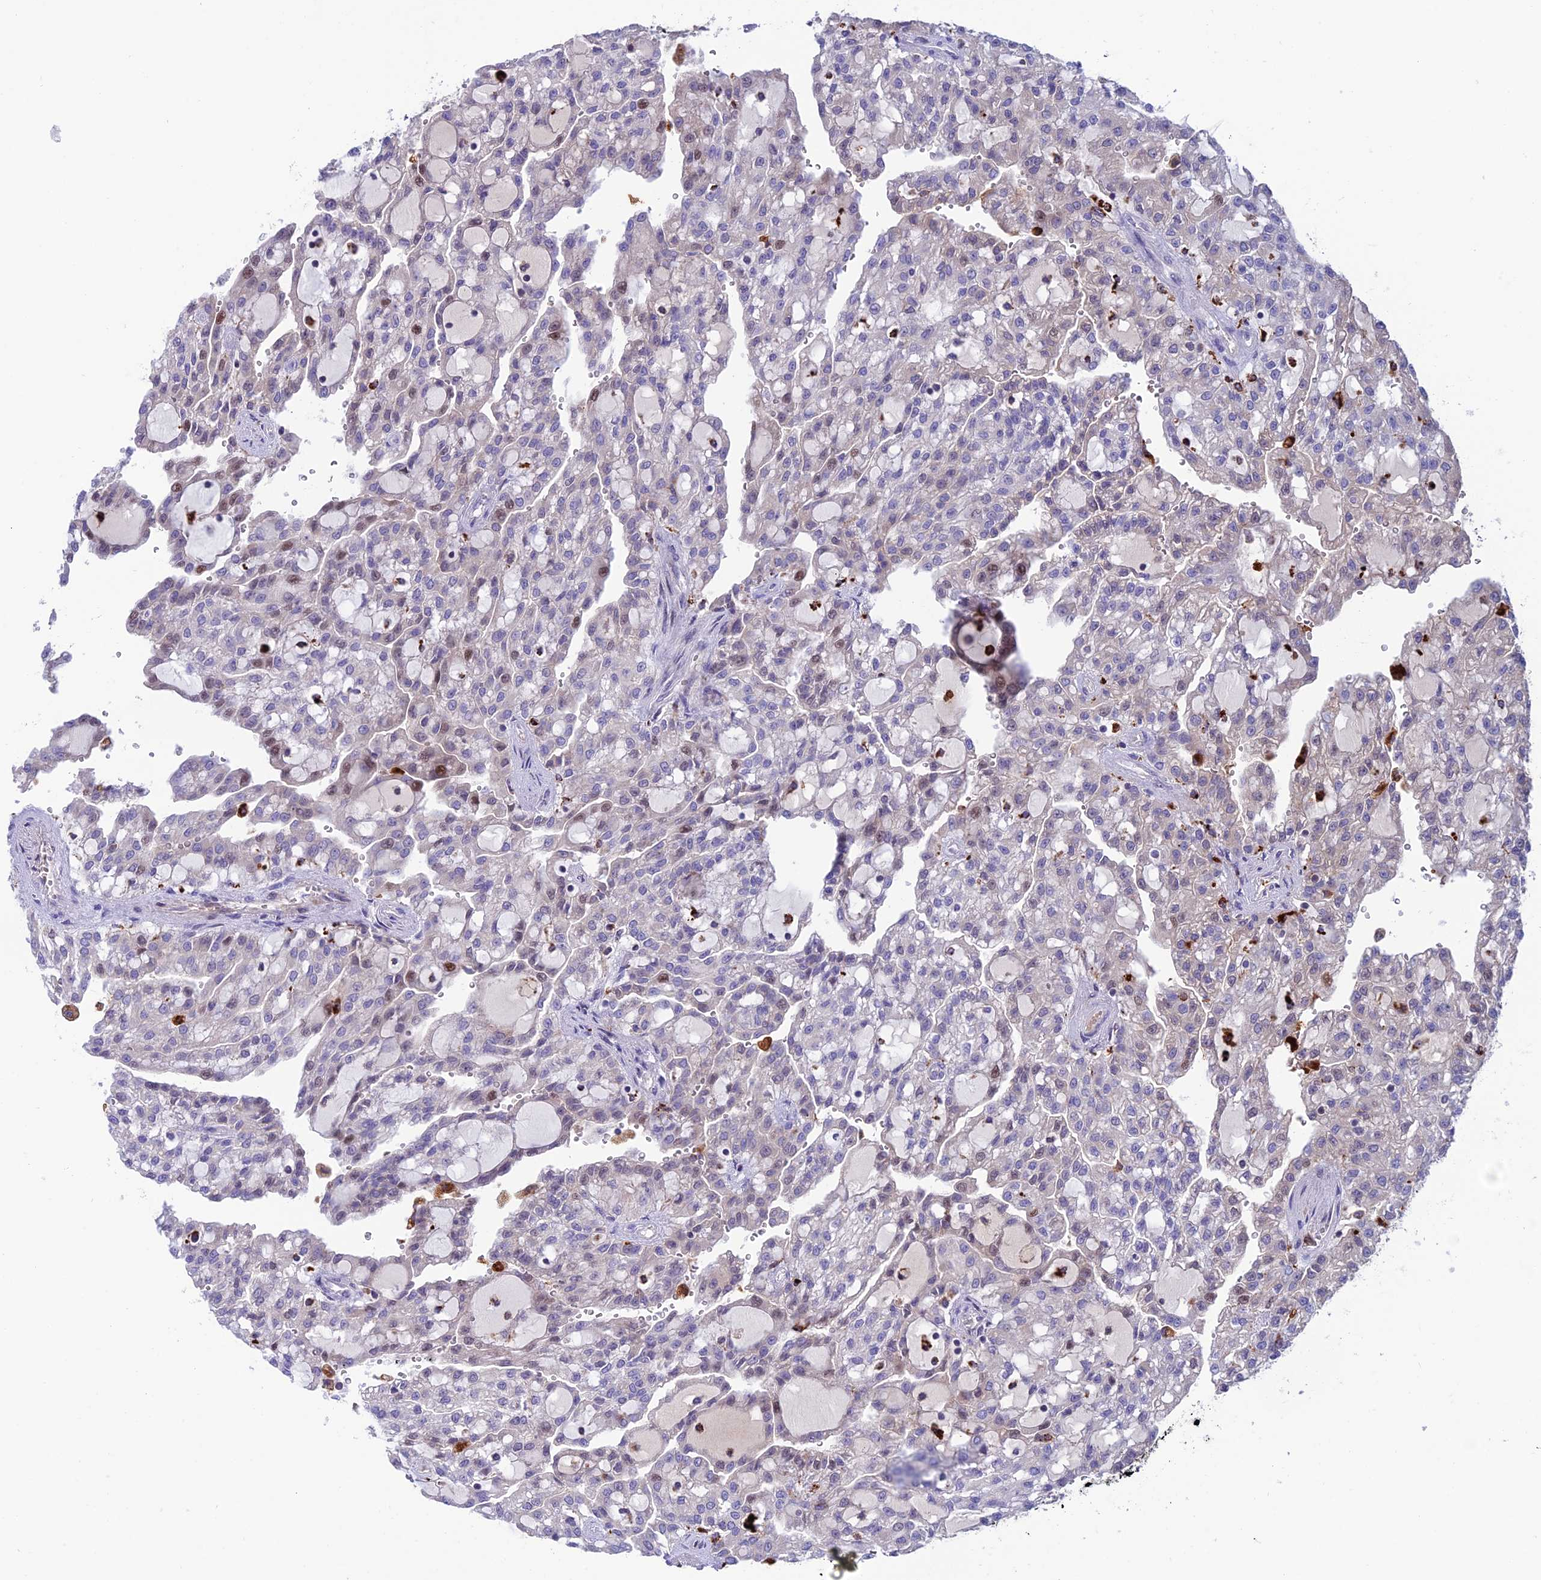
{"staining": {"intensity": "weak", "quantity": "<25%", "location": "nuclear"}, "tissue": "renal cancer", "cell_type": "Tumor cells", "image_type": "cancer", "snomed": [{"axis": "morphology", "description": "Adenocarcinoma, NOS"}, {"axis": "topography", "description": "Kidney"}], "caption": "Renal cancer (adenocarcinoma) stained for a protein using immunohistochemistry (IHC) shows no expression tumor cells.", "gene": "ARHGEF18", "patient": {"sex": "male", "age": 63}}